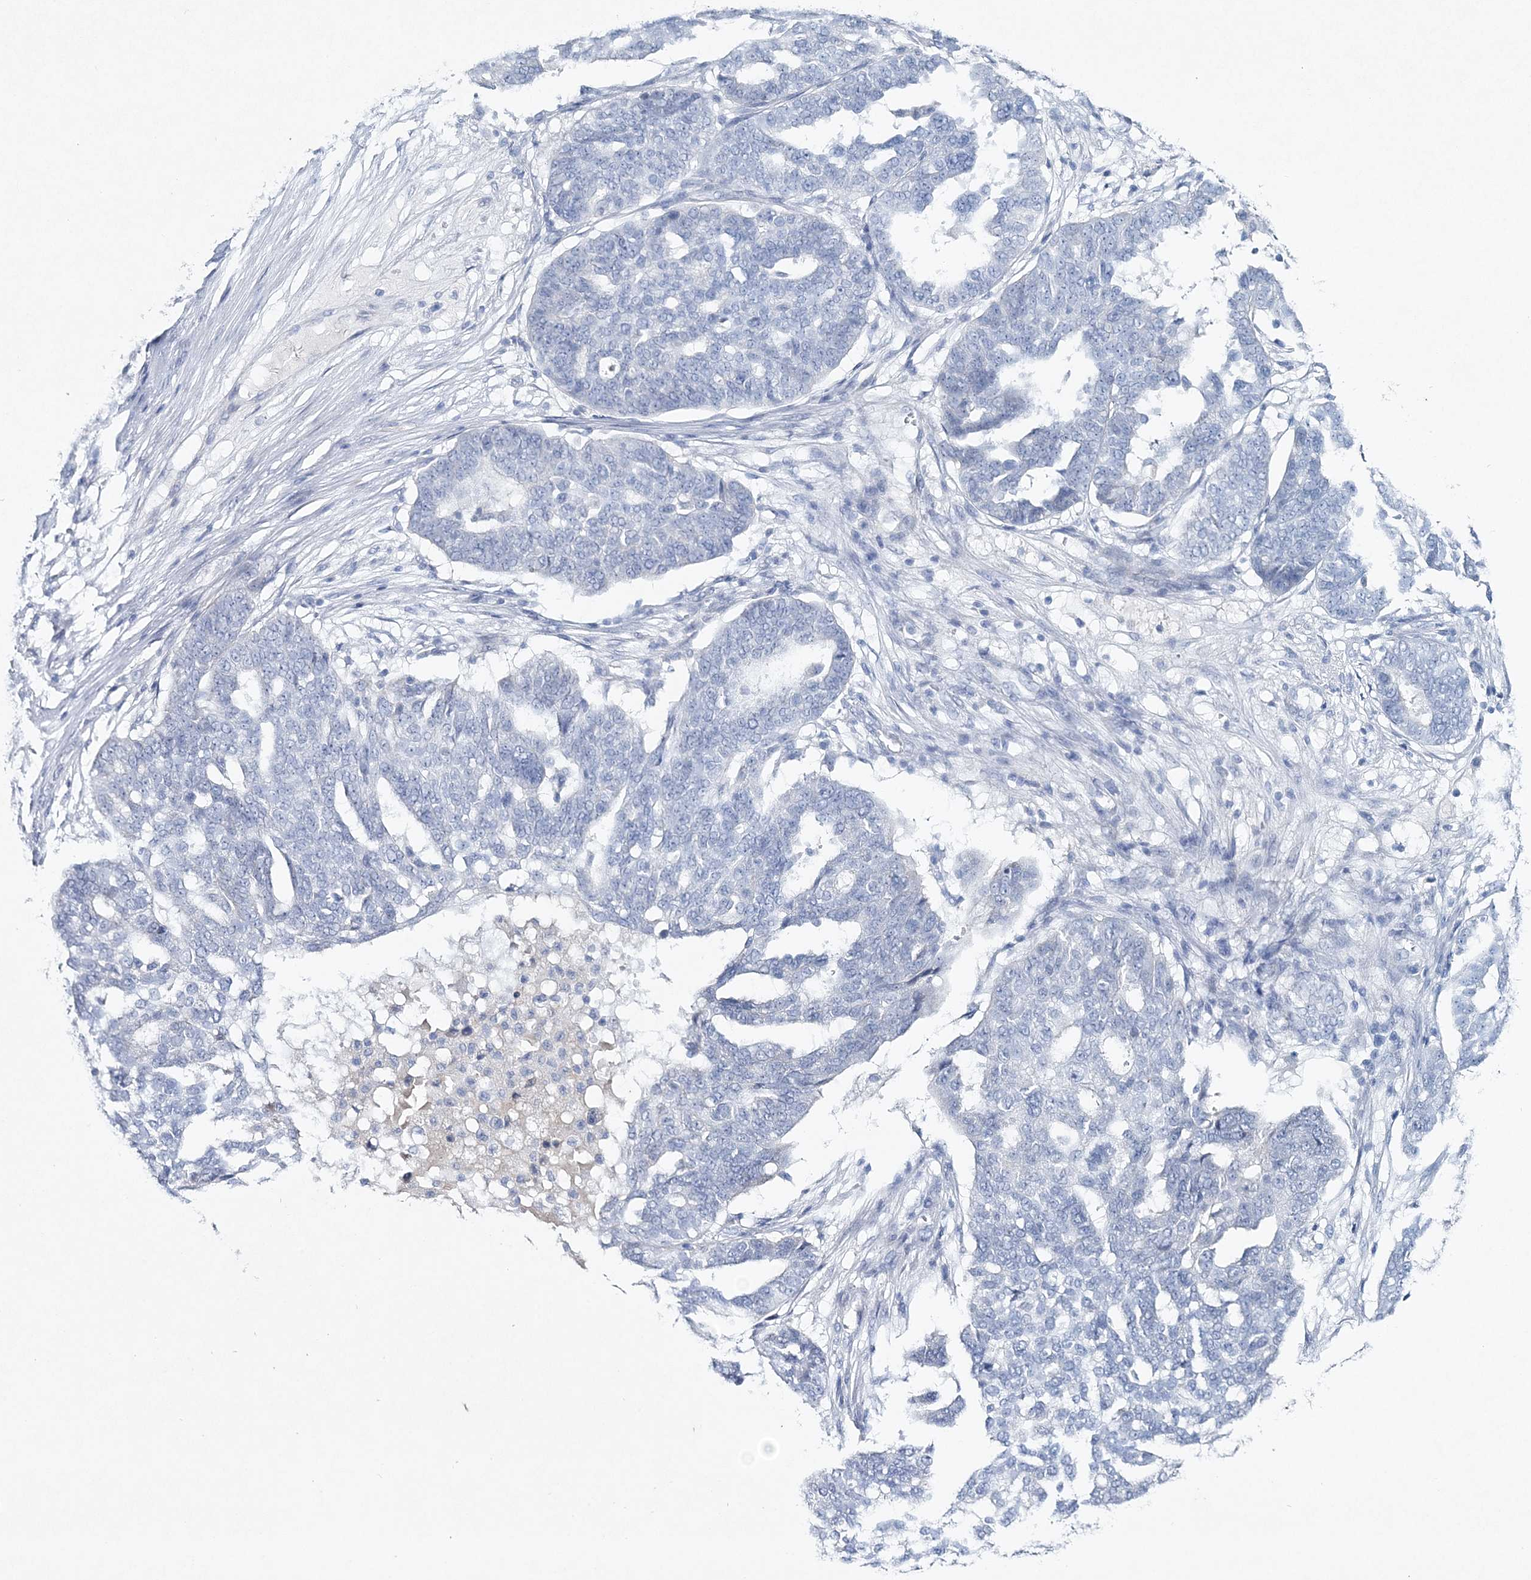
{"staining": {"intensity": "negative", "quantity": "none", "location": "none"}, "tissue": "ovarian cancer", "cell_type": "Tumor cells", "image_type": "cancer", "snomed": [{"axis": "morphology", "description": "Cystadenocarcinoma, serous, NOS"}, {"axis": "topography", "description": "Ovary"}], "caption": "Protein analysis of ovarian cancer exhibits no significant staining in tumor cells. (DAB IHC, high magnification).", "gene": "GCKR", "patient": {"sex": "female", "age": 59}}